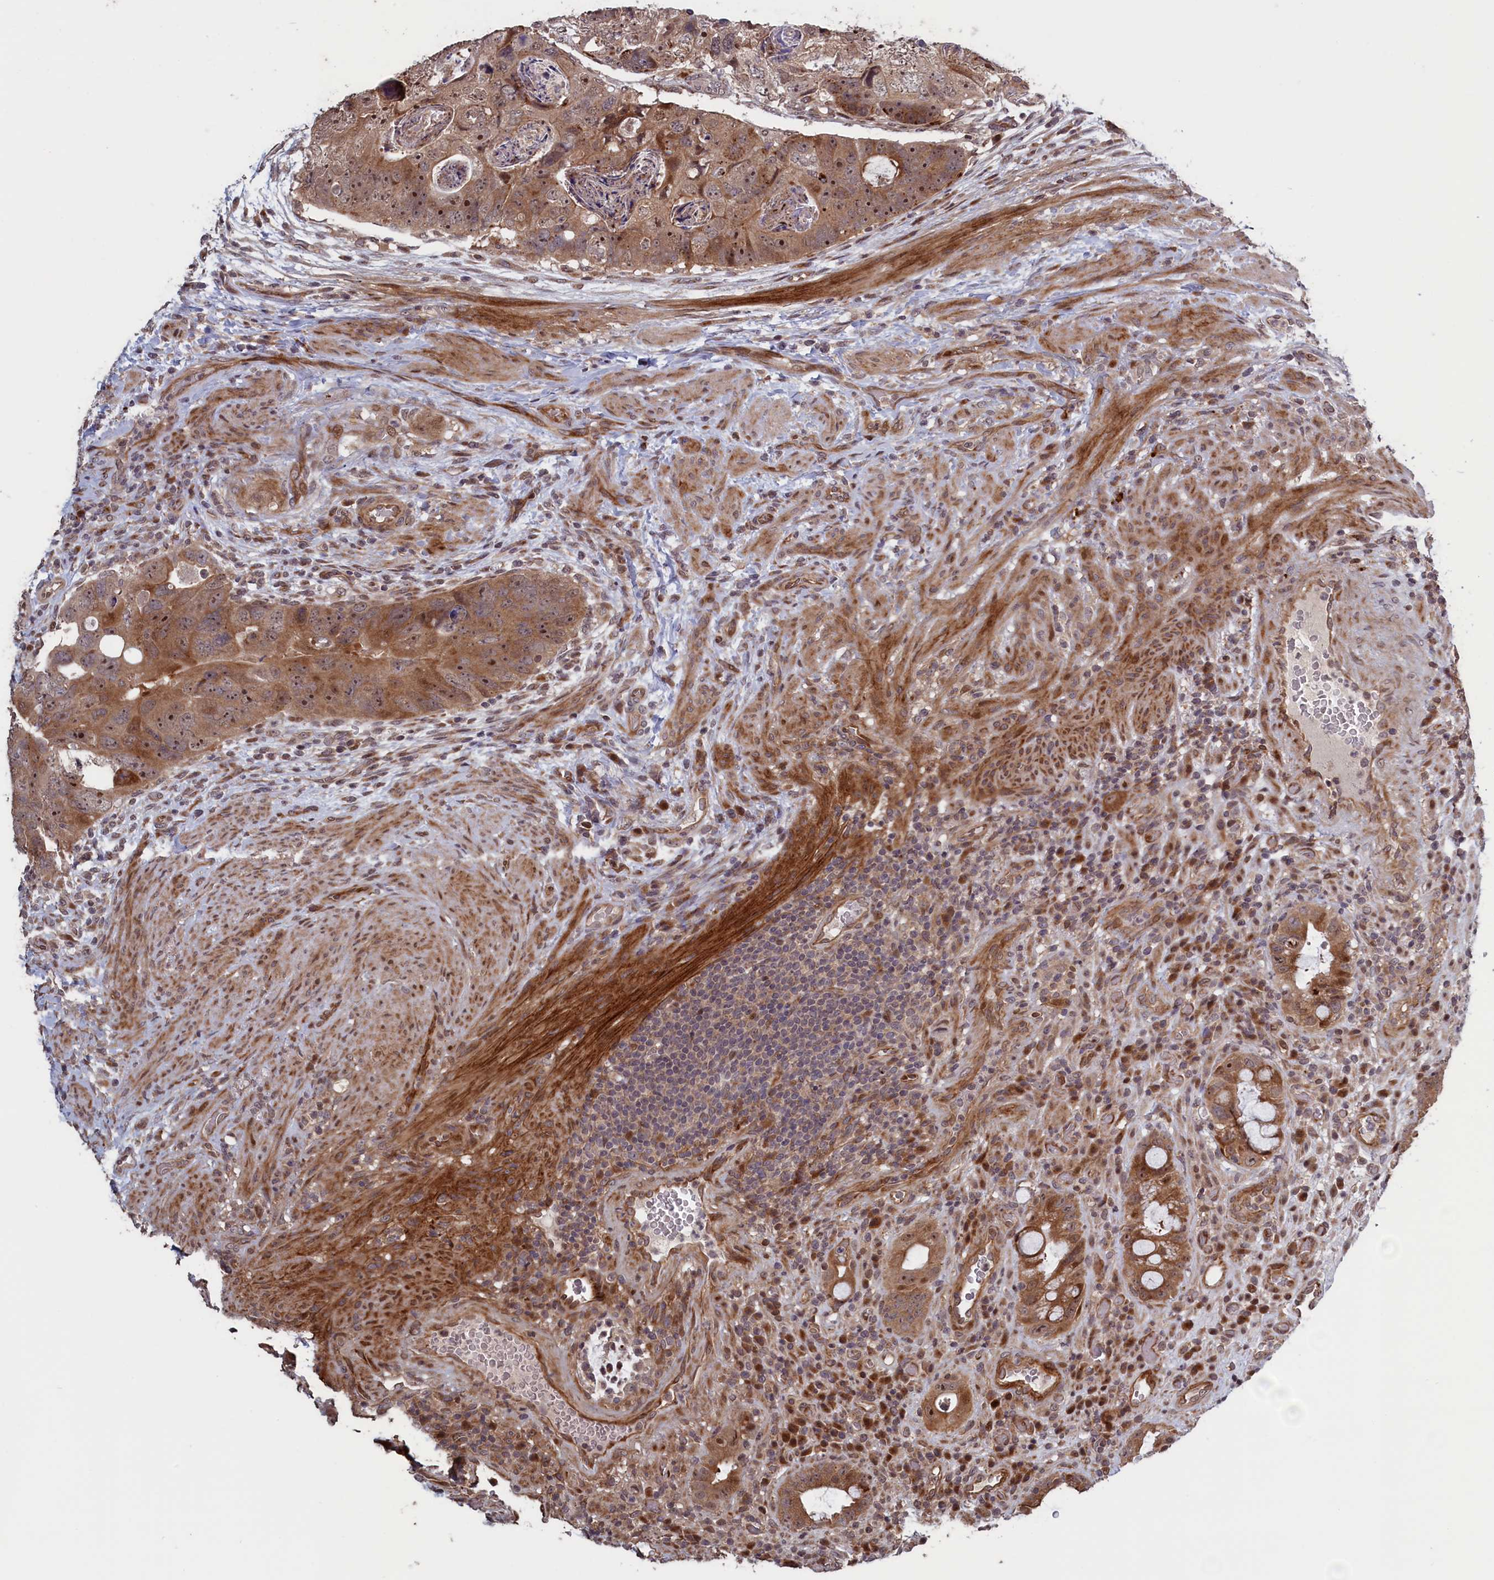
{"staining": {"intensity": "moderate", "quantity": ">75%", "location": "cytoplasmic/membranous,nuclear"}, "tissue": "colorectal cancer", "cell_type": "Tumor cells", "image_type": "cancer", "snomed": [{"axis": "morphology", "description": "Adenocarcinoma, NOS"}, {"axis": "topography", "description": "Rectum"}], "caption": "Protein staining by IHC shows moderate cytoplasmic/membranous and nuclear positivity in approximately >75% of tumor cells in colorectal cancer (adenocarcinoma). The protein is stained brown, and the nuclei are stained in blue (DAB (3,3'-diaminobenzidine) IHC with brightfield microscopy, high magnification).", "gene": "LSG1", "patient": {"sex": "male", "age": 59}}